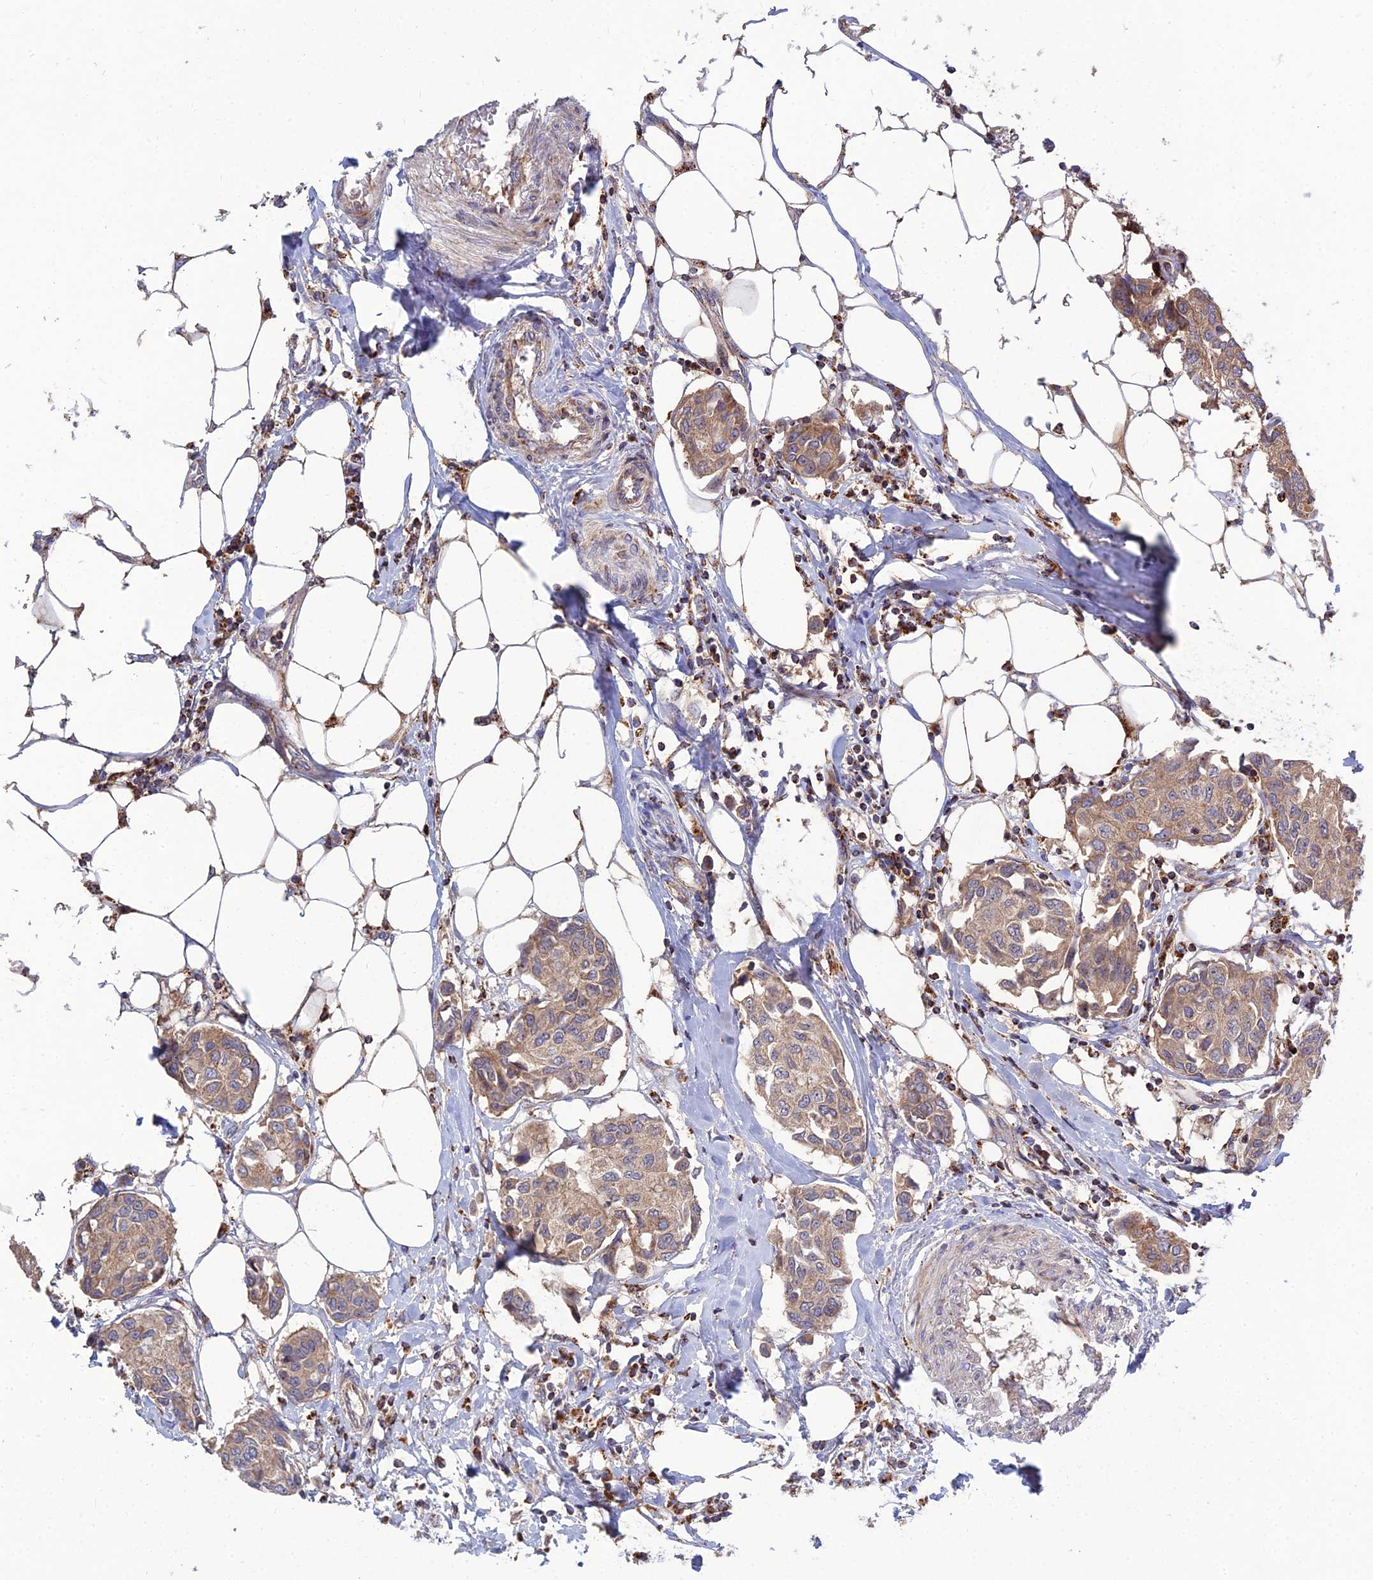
{"staining": {"intensity": "moderate", "quantity": ">75%", "location": "cytoplasmic/membranous"}, "tissue": "breast cancer", "cell_type": "Tumor cells", "image_type": "cancer", "snomed": [{"axis": "morphology", "description": "Duct carcinoma"}, {"axis": "topography", "description": "Breast"}], "caption": "There is medium levels of moderate cytoplasmic/membranous positivity in tumor cells of breast infiltrating ductal carcinoma, as demonstrated by immunohistochemical staining (brown color).", "gene": "RIC8B", "patient": {"sex": "female", "age": 80}}